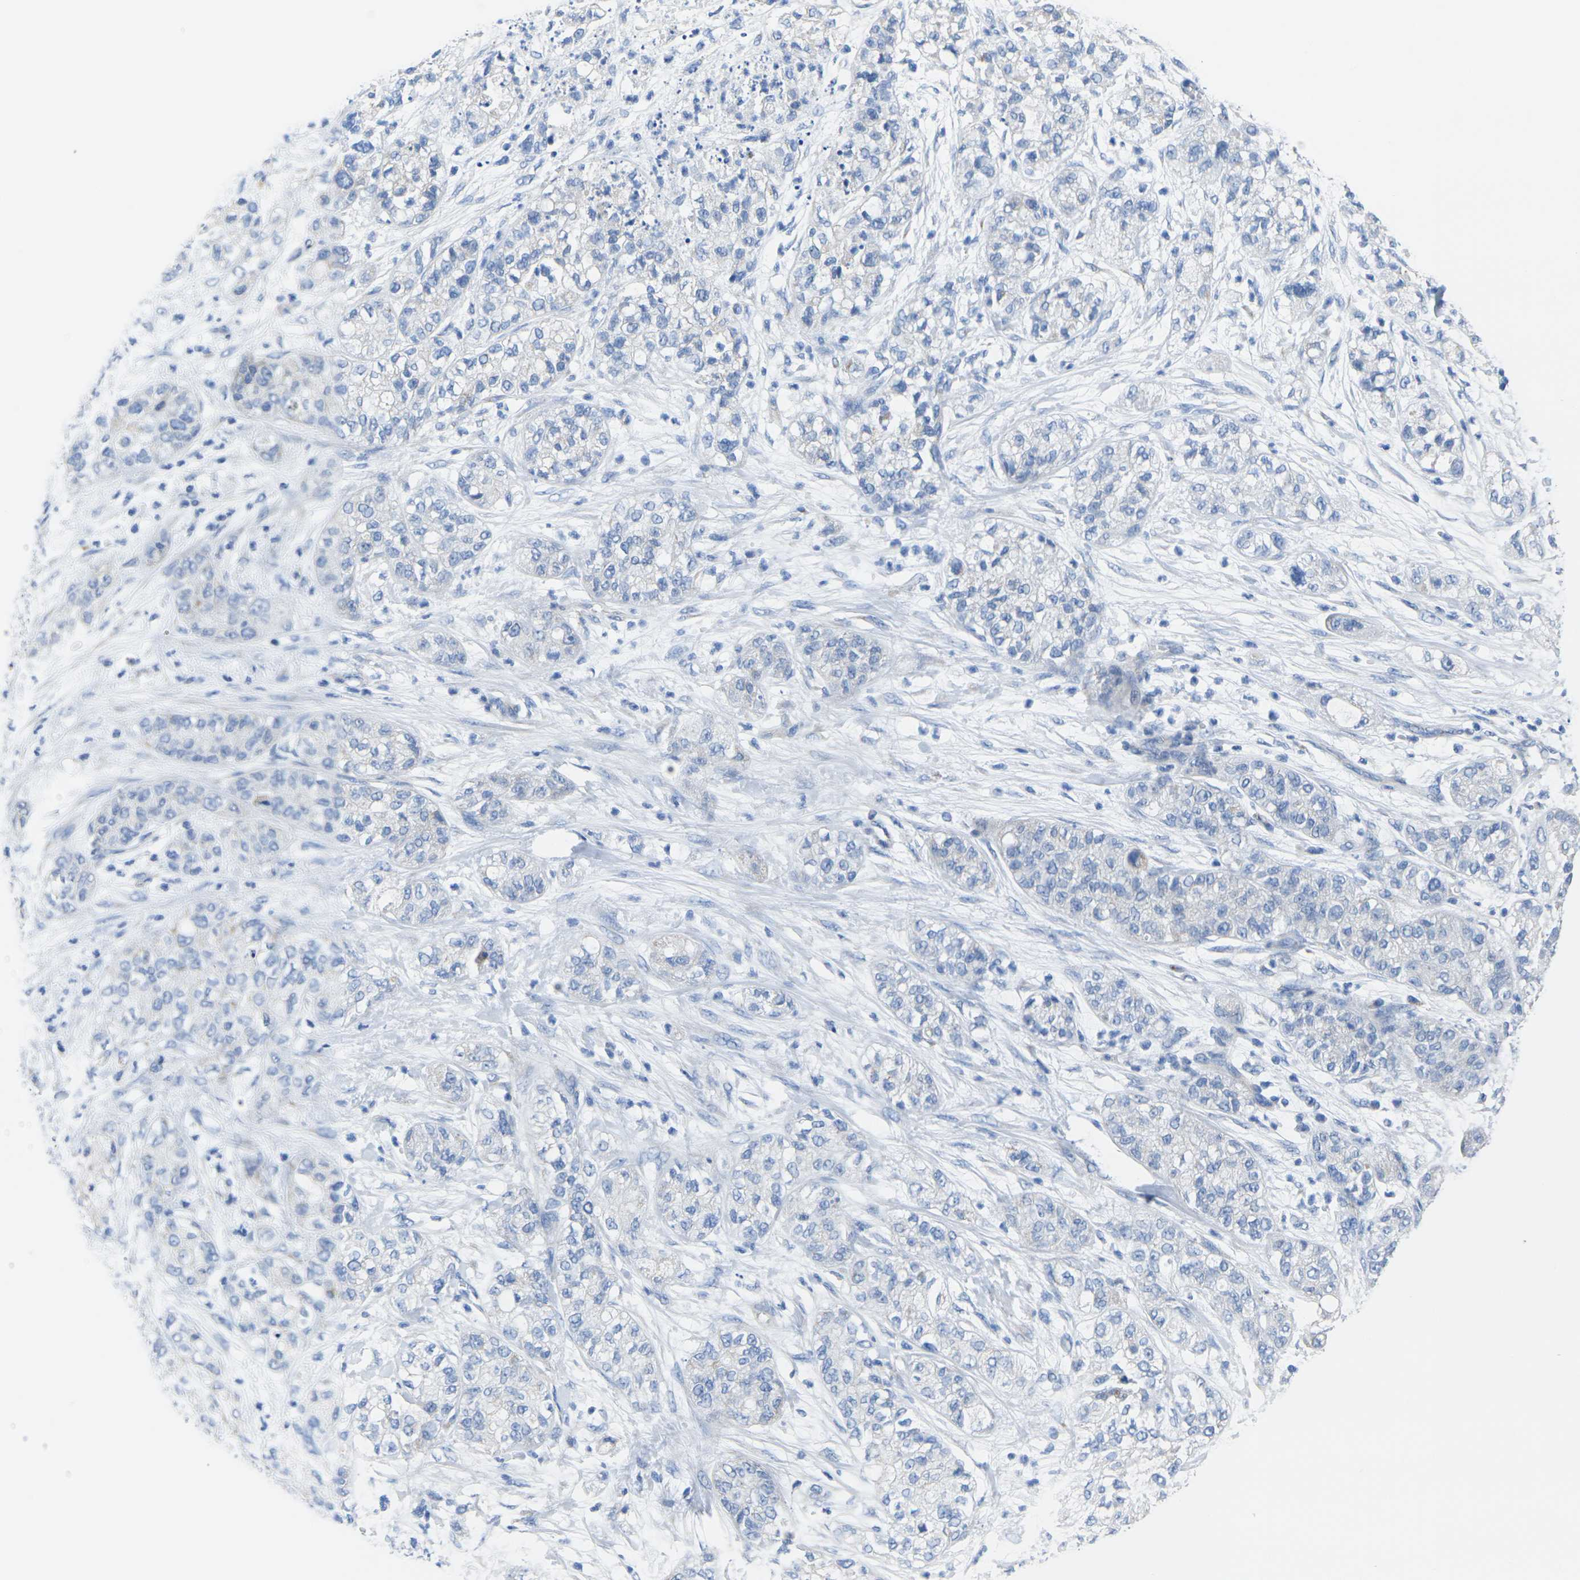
{"staining": {"intensity": "negative", "quantity": "none", "location": "none"}, "tissue": "pancreatic cancer", "cell_type": "Tumor cells", "image_type": "cancer", "snomed": [{"axis": "morphology", "description": "Adenocarcinoma, NOS"}, {"axis": "topography", "description": "Pancreas"}], "caption": "A micrograph of human adenocarcinoma (pancreatic) is negative for staining in tumor cells. (DAB immunohistochemistry with hematoxylin counter stain).", "gene": "TMEM204", "patient": {"sex": "female", "age": 78}}